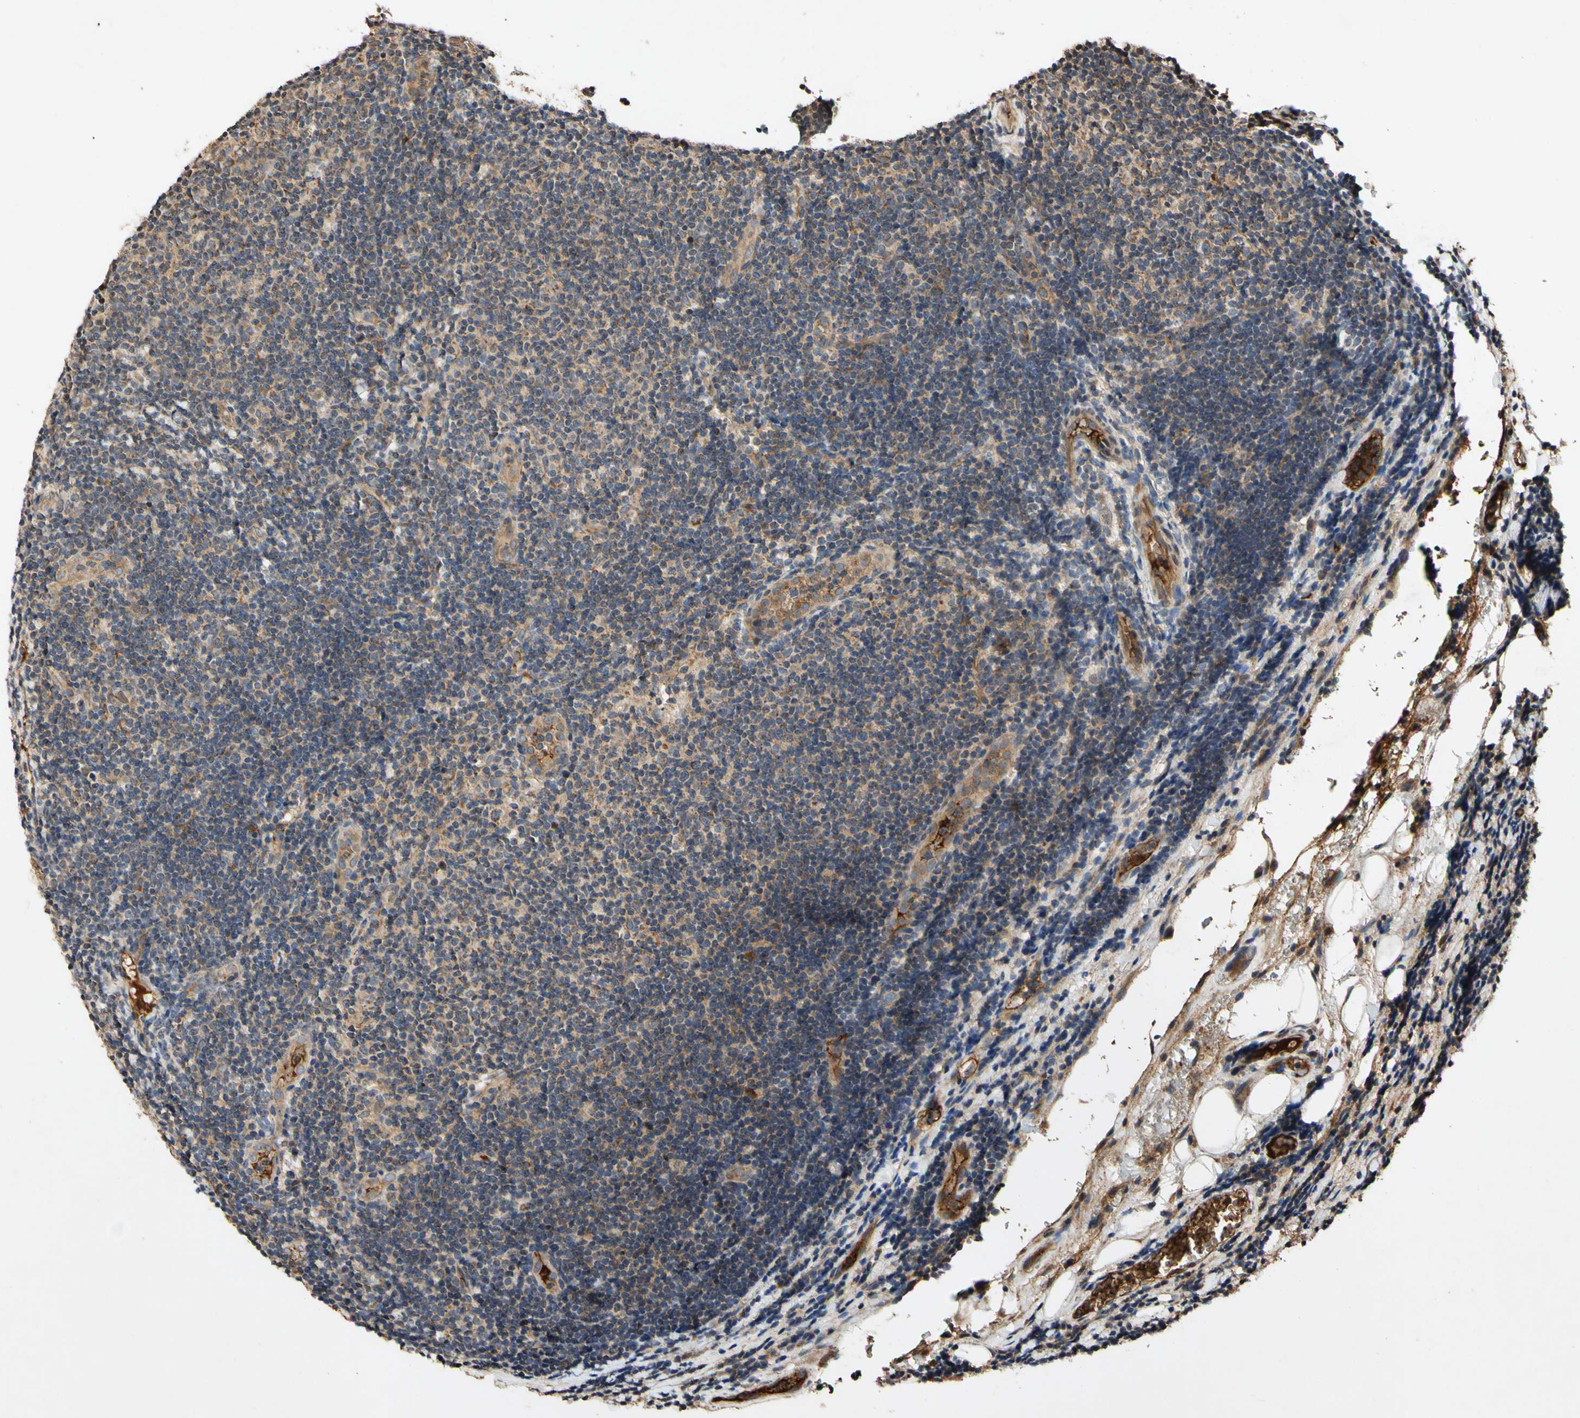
{"staining": {"intensity": "moderate", "quantity": "25%-75%", "location": "cytoplasmic/membranous"}, "tissue": "lymphoma", "cell_type": "Tumor cells", "image_type": "cancer", "snomed": [{"axis": "morphology", "description": "Malignant lymphoma, non-Hodgkin's type, Low grade"}, {"axis": "topography", "description": "Lymph node"}], "caption": "Immunohistochemistry image of neoplastic tissue: lymphoma stained using immunohistochemistry exhibits medium levels of moderate protein expression localized specifically in the cytoplasmic/membranous of tumor cells, appearing as a cytoplasmic/membranous brown color.", "gene": "PLAT", "patient": {"sex": "male", "age": 83}}